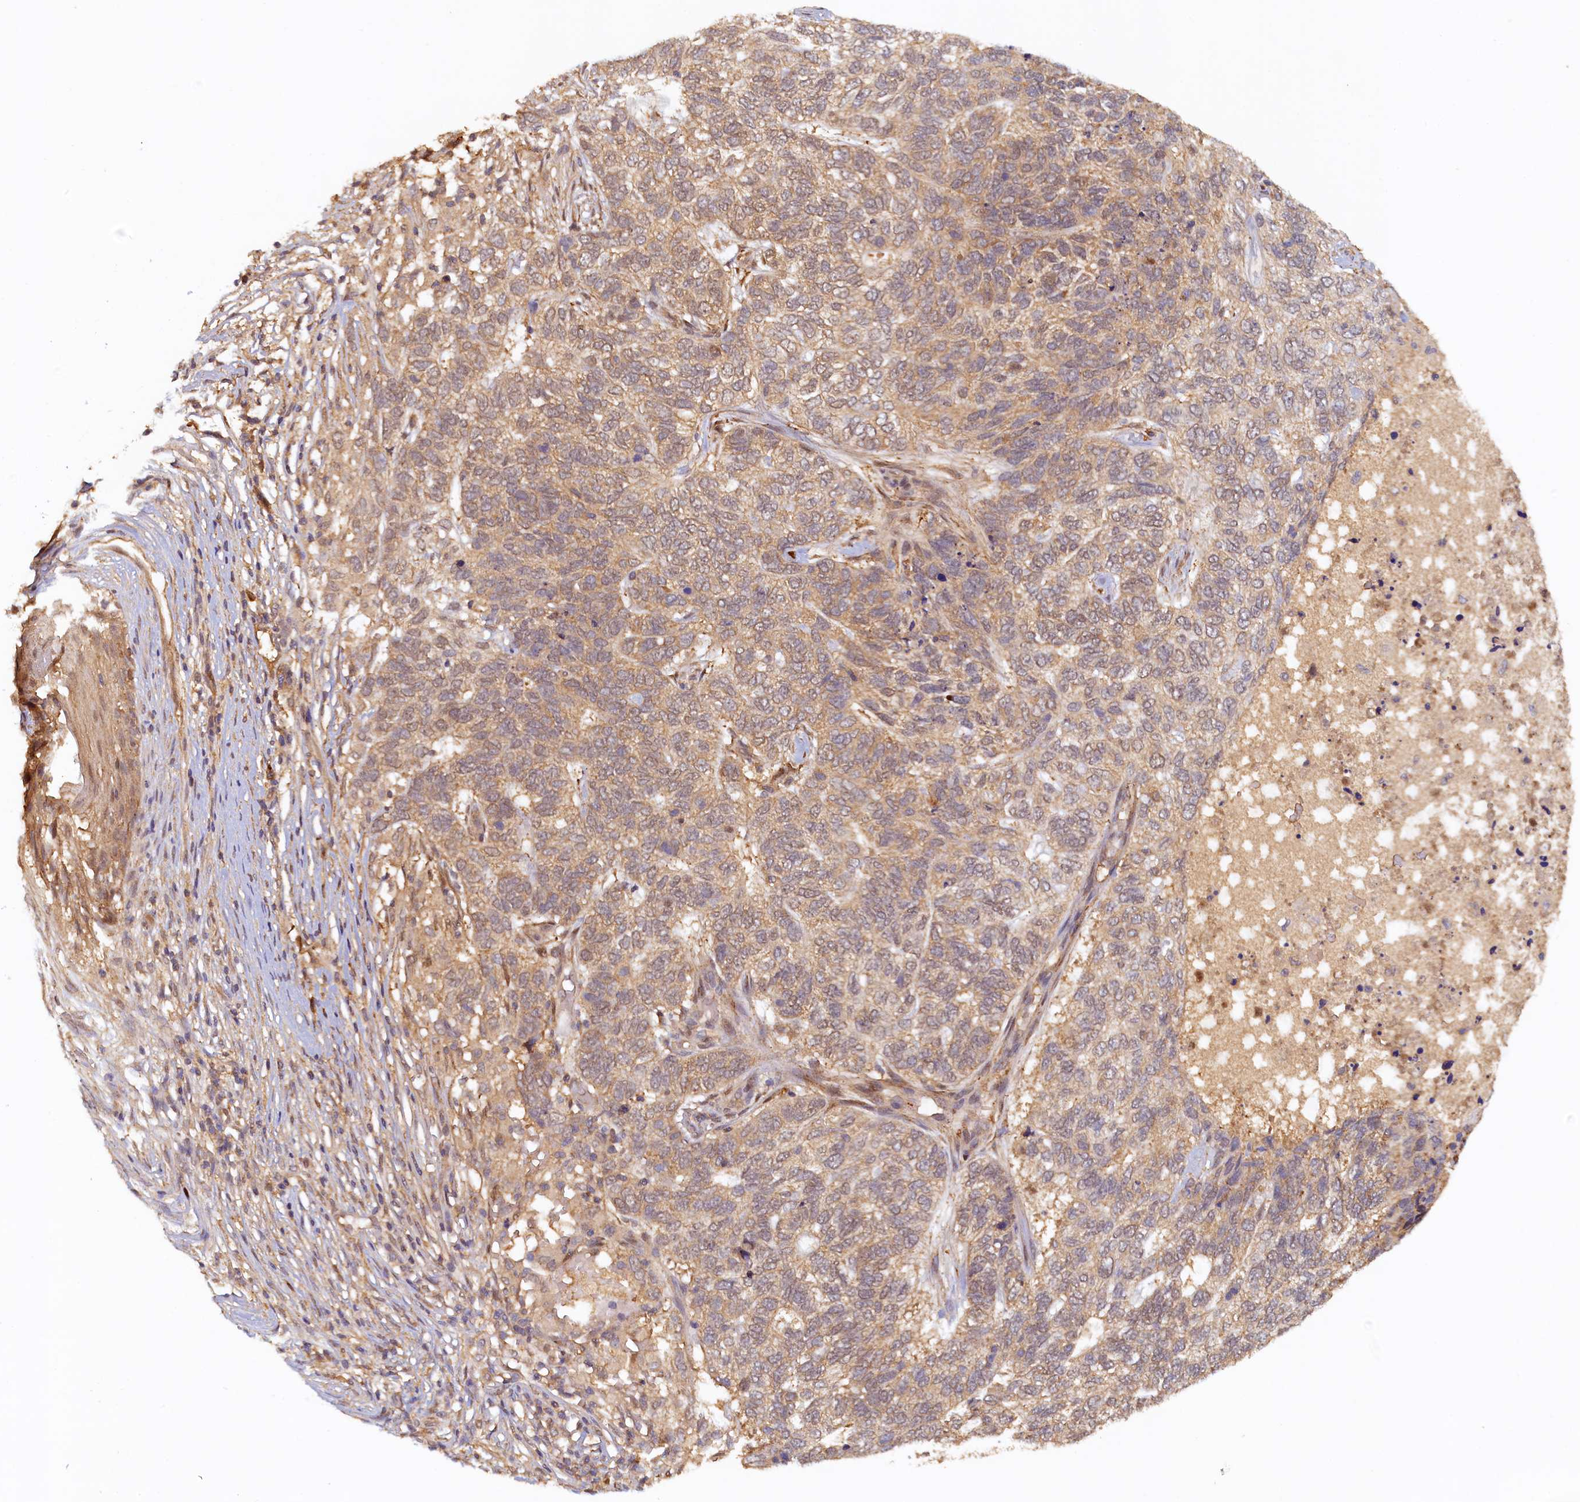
{"staining": {"intensity": "weak", "quantity": ">75%", "location": "cytoplasmic/membranous"}, "tissue": "skin cancer", "cell_type": "Tumor cells", "image_type": "cancer", "snomed": [{"axis": "morphology", "description": "Basal cell carcinoma"}, {"axis": "topography", "description": "Skin"}], "caption": "Weak cytoplasmic/membranous expression is identified in approximately >75% of tumor cells in basal cell carcinoma (skin).", "gene": "UBL7", "patient": {"sex": "female", "age": 65}}